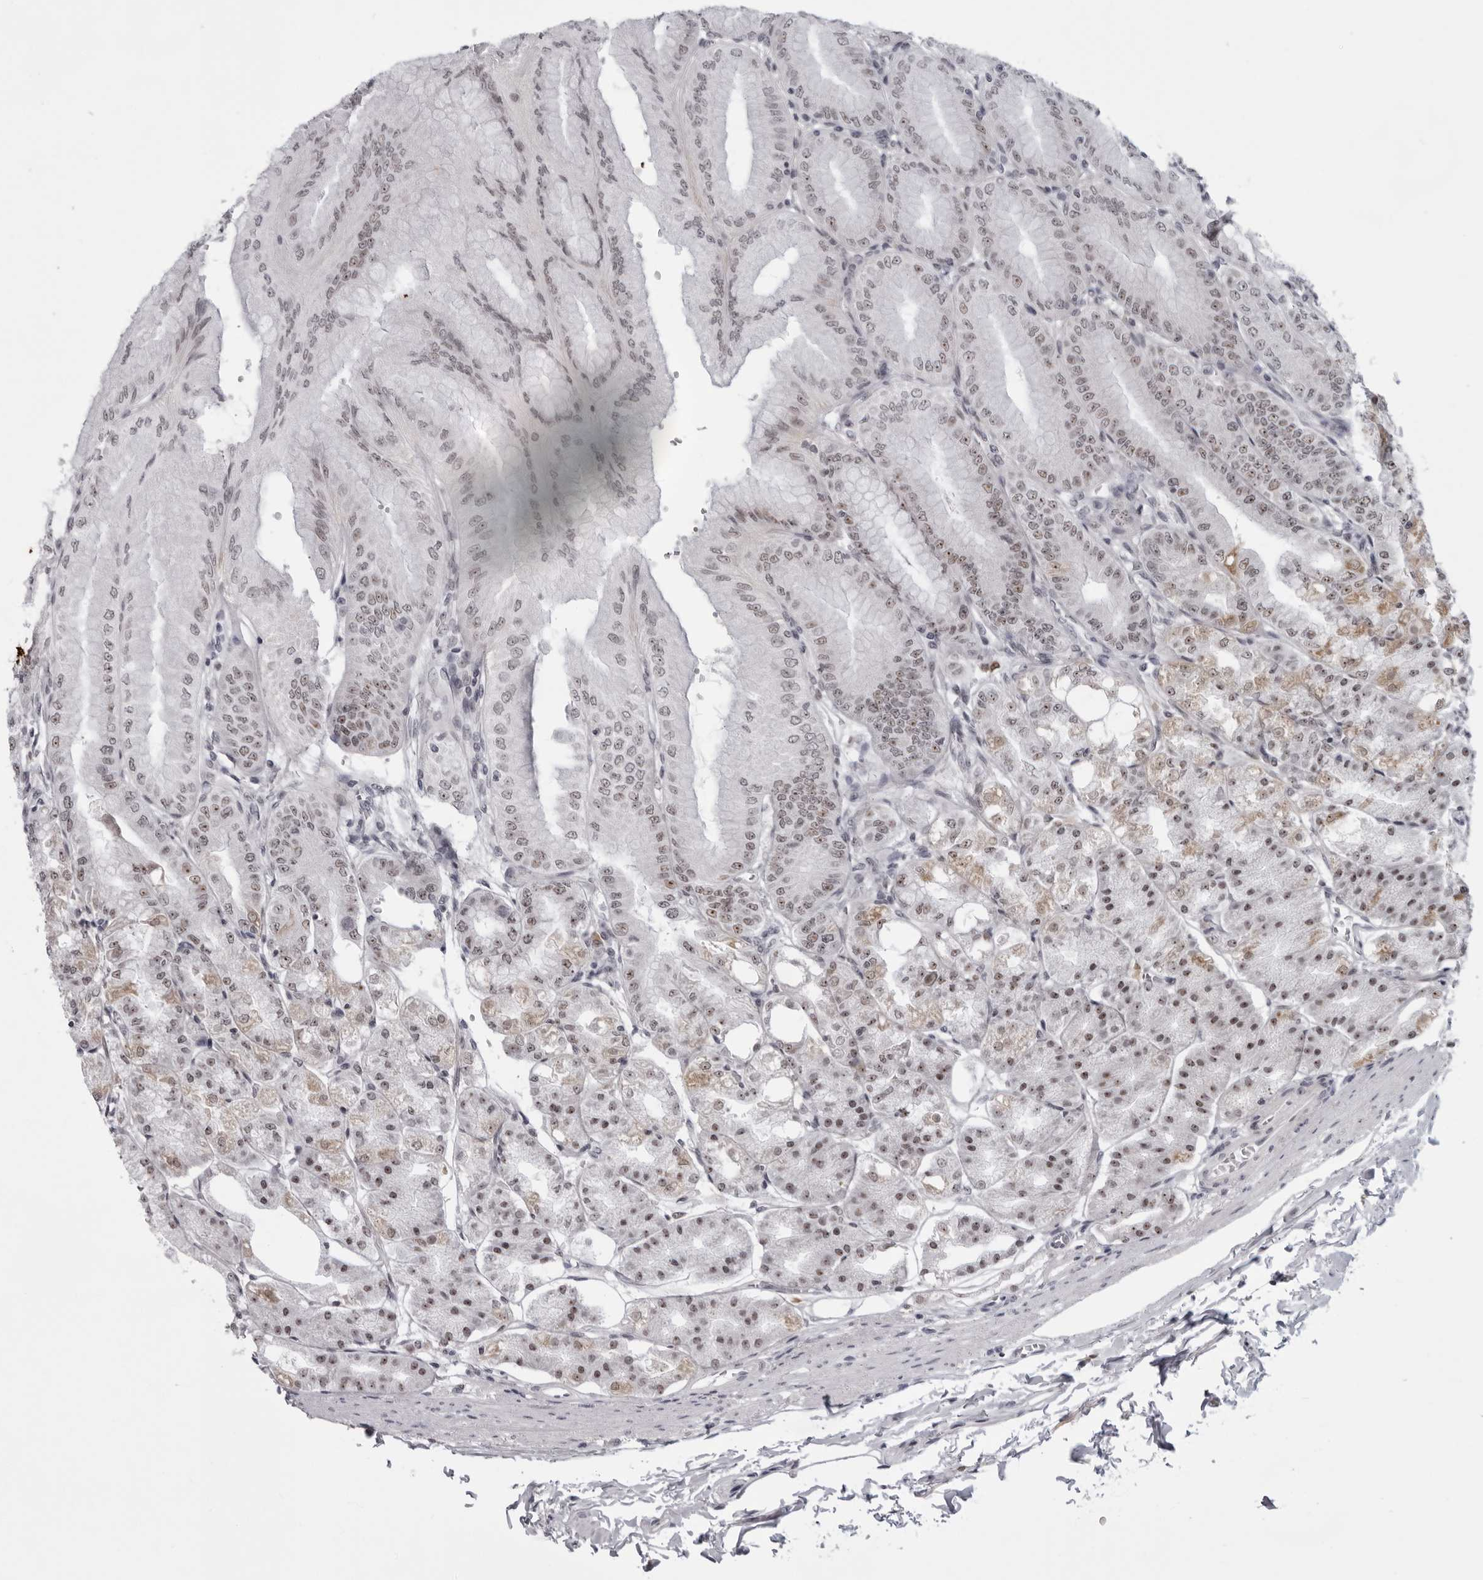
{"staining": {"intensity": "moderate", "quantity": ">75%", "location": "cytoplasmic/membranous,nuclear"}, "tissue": "stomach", "cell_type": "Glandular cells", "image_type": "normal", "snomed": [{"axis": "morphology", "description": "Normal tissue, NOS"}, {"axis": "topography", "description": "Stomach, lower"}], "caption": "Moderate cytoplasmic/membranous,nuclear protein staining is identified in approximately >75% of glandular cells in stomach.", "gene": "EXOSC10", "patient": {"sex": "male", "age": 71}}